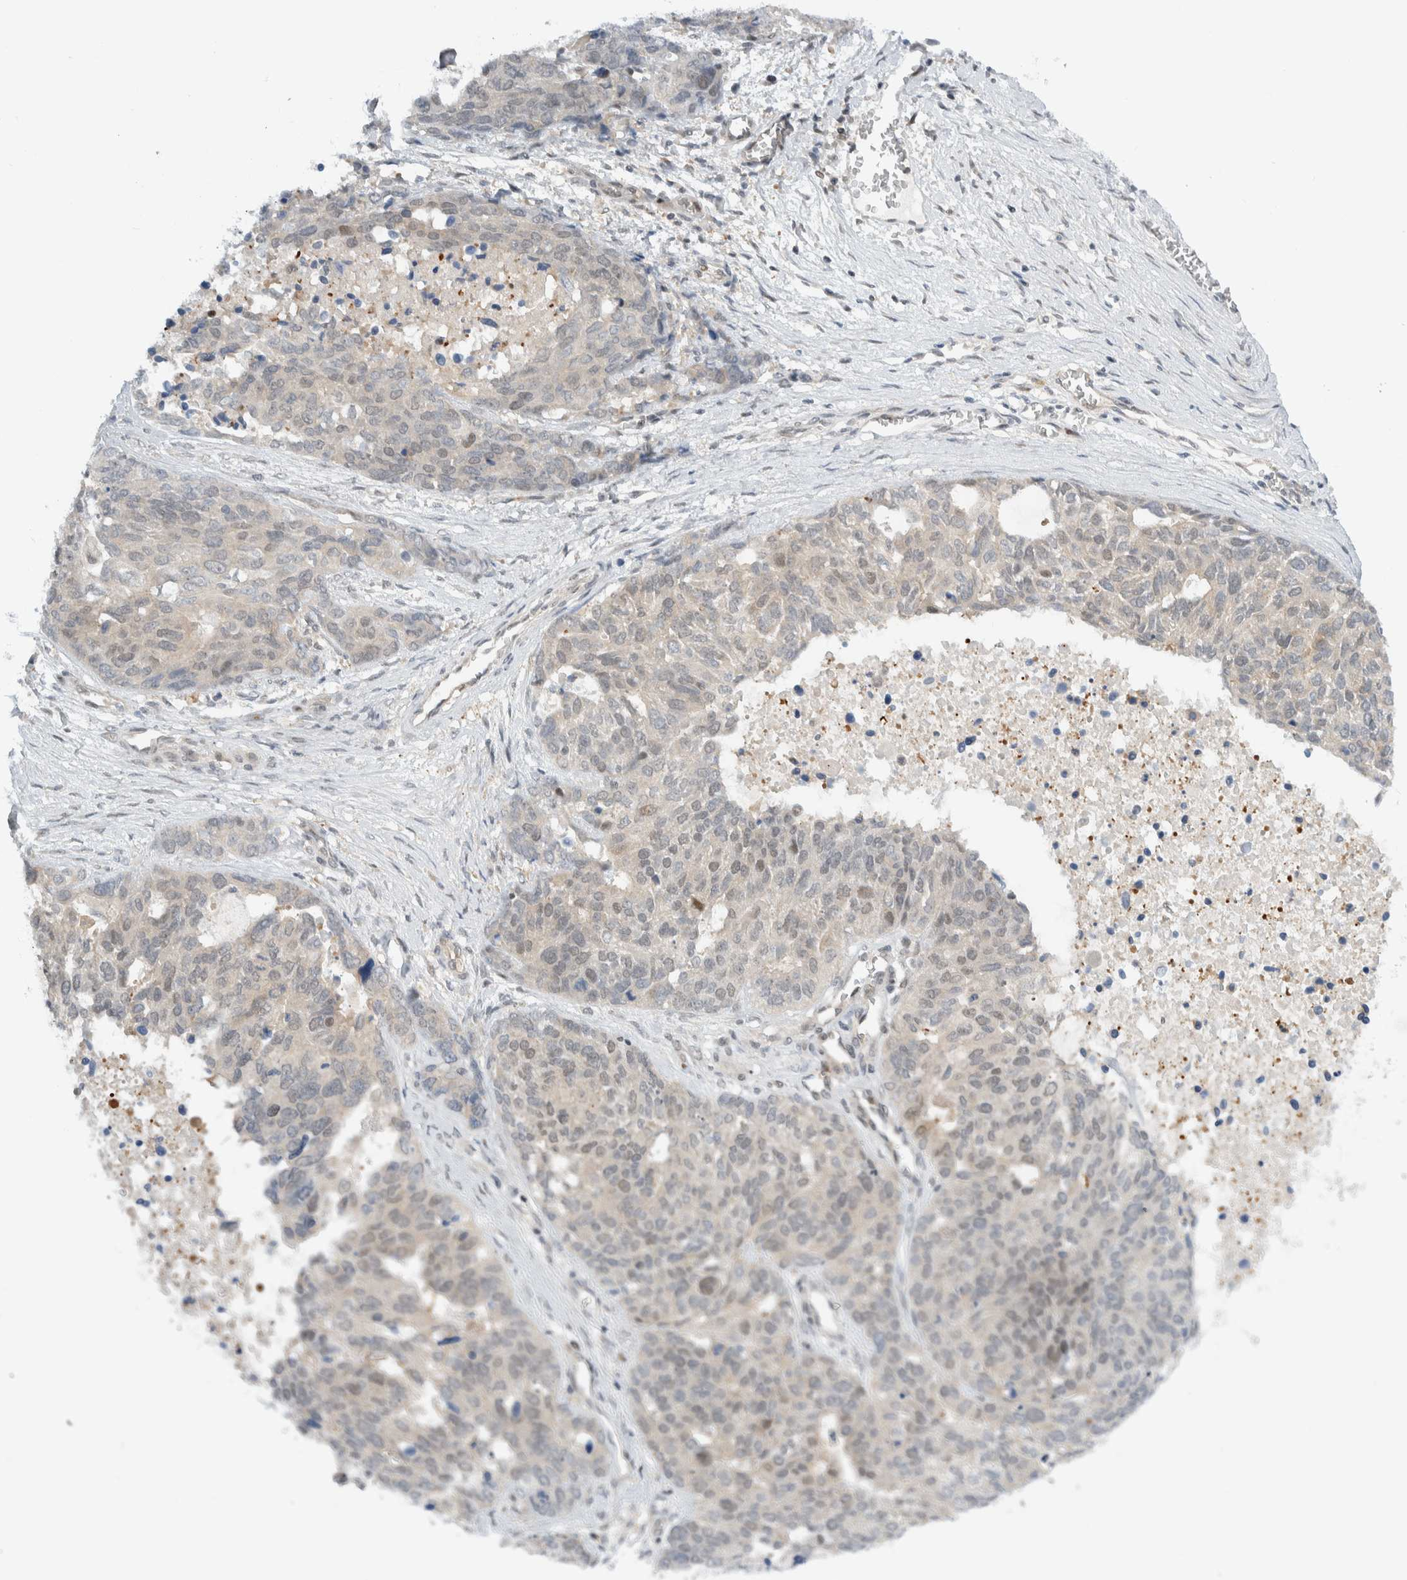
{"staining": {"intensity": "weak", "quantity": "<25%", "location": "nuclear"}, "tissue": "ovarian cancer", "cell_type": "Tumor cells", "image_type": "cancer", "snomed": [{"axis": "morphology", "description": "Cystadenocarcinoma, serous, NOS"}, {"axis": "topography", "description": "Ovary"}], "caption": "A photomicrograph of human serous cystadenocarcinoma (ovarian) is negative for staining in tumor cells. (DAB (3,3'-diaminobenzidine) IHC with hematoxylin counter stain).", "gene": "NCR3LG1", "patient": {"sex": "female", "age": 44}}